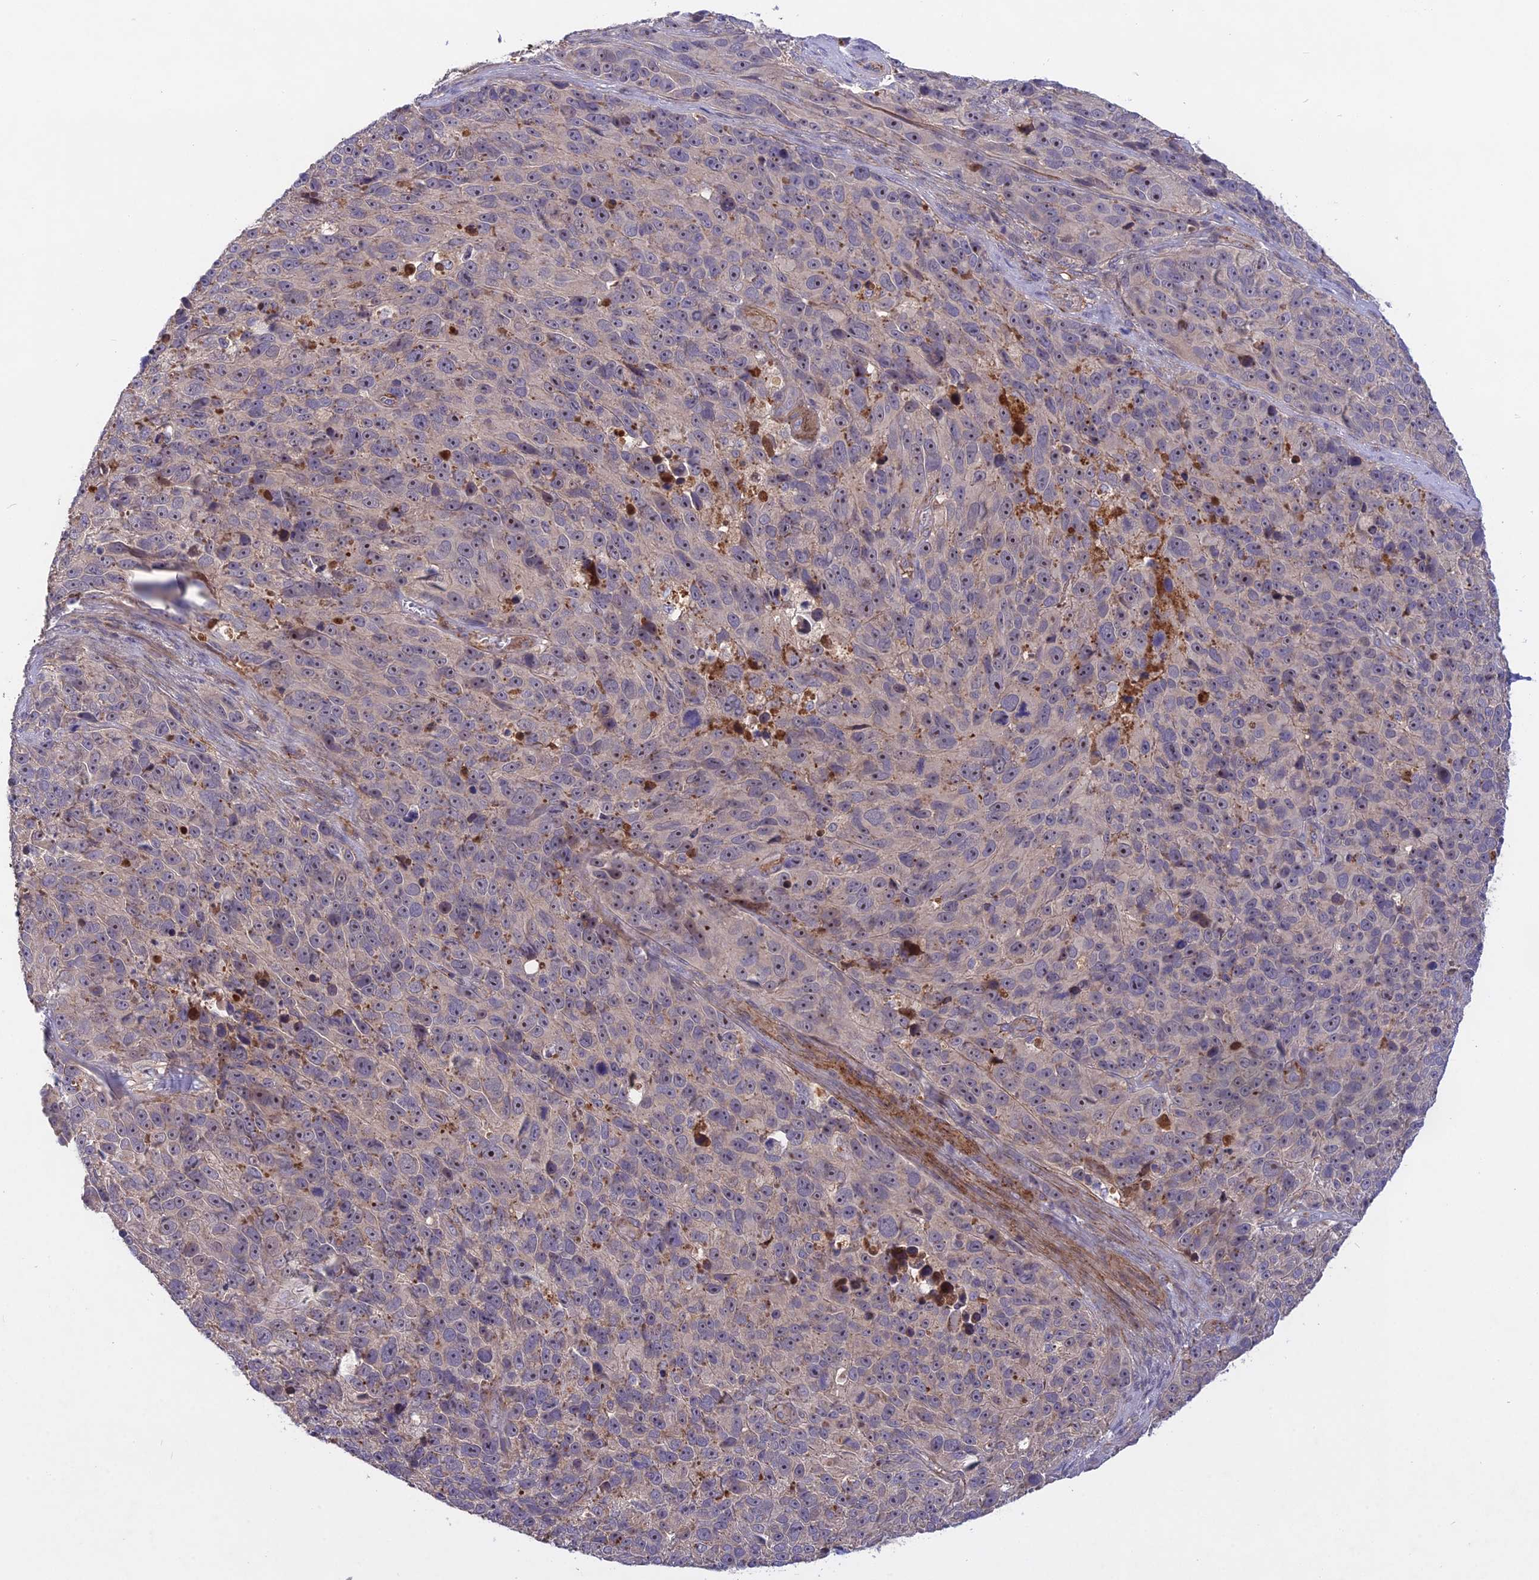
{"staining": {"intensity": "negative", "quantity": "none", "location": "none"}, "tissue": "melanoma", "cell_type": "Tumor cells", "image_type": "cancer", "snomed": [{"axis": "morphology", "description": "Malignant melanoma, NOS"}, {"axis": "topography", "description": "Skin"}], "caption": "An image of human malignant melanoma is negative for staining in tumor cells. (Stains: DAB (3,3'-diaminobenzidine) IHC with hematoxylin counter stain, Microscopy: brightfield microscopy at high magnification).", "gene": "ADO", "patient": {"sex": "male", "age": 84}}